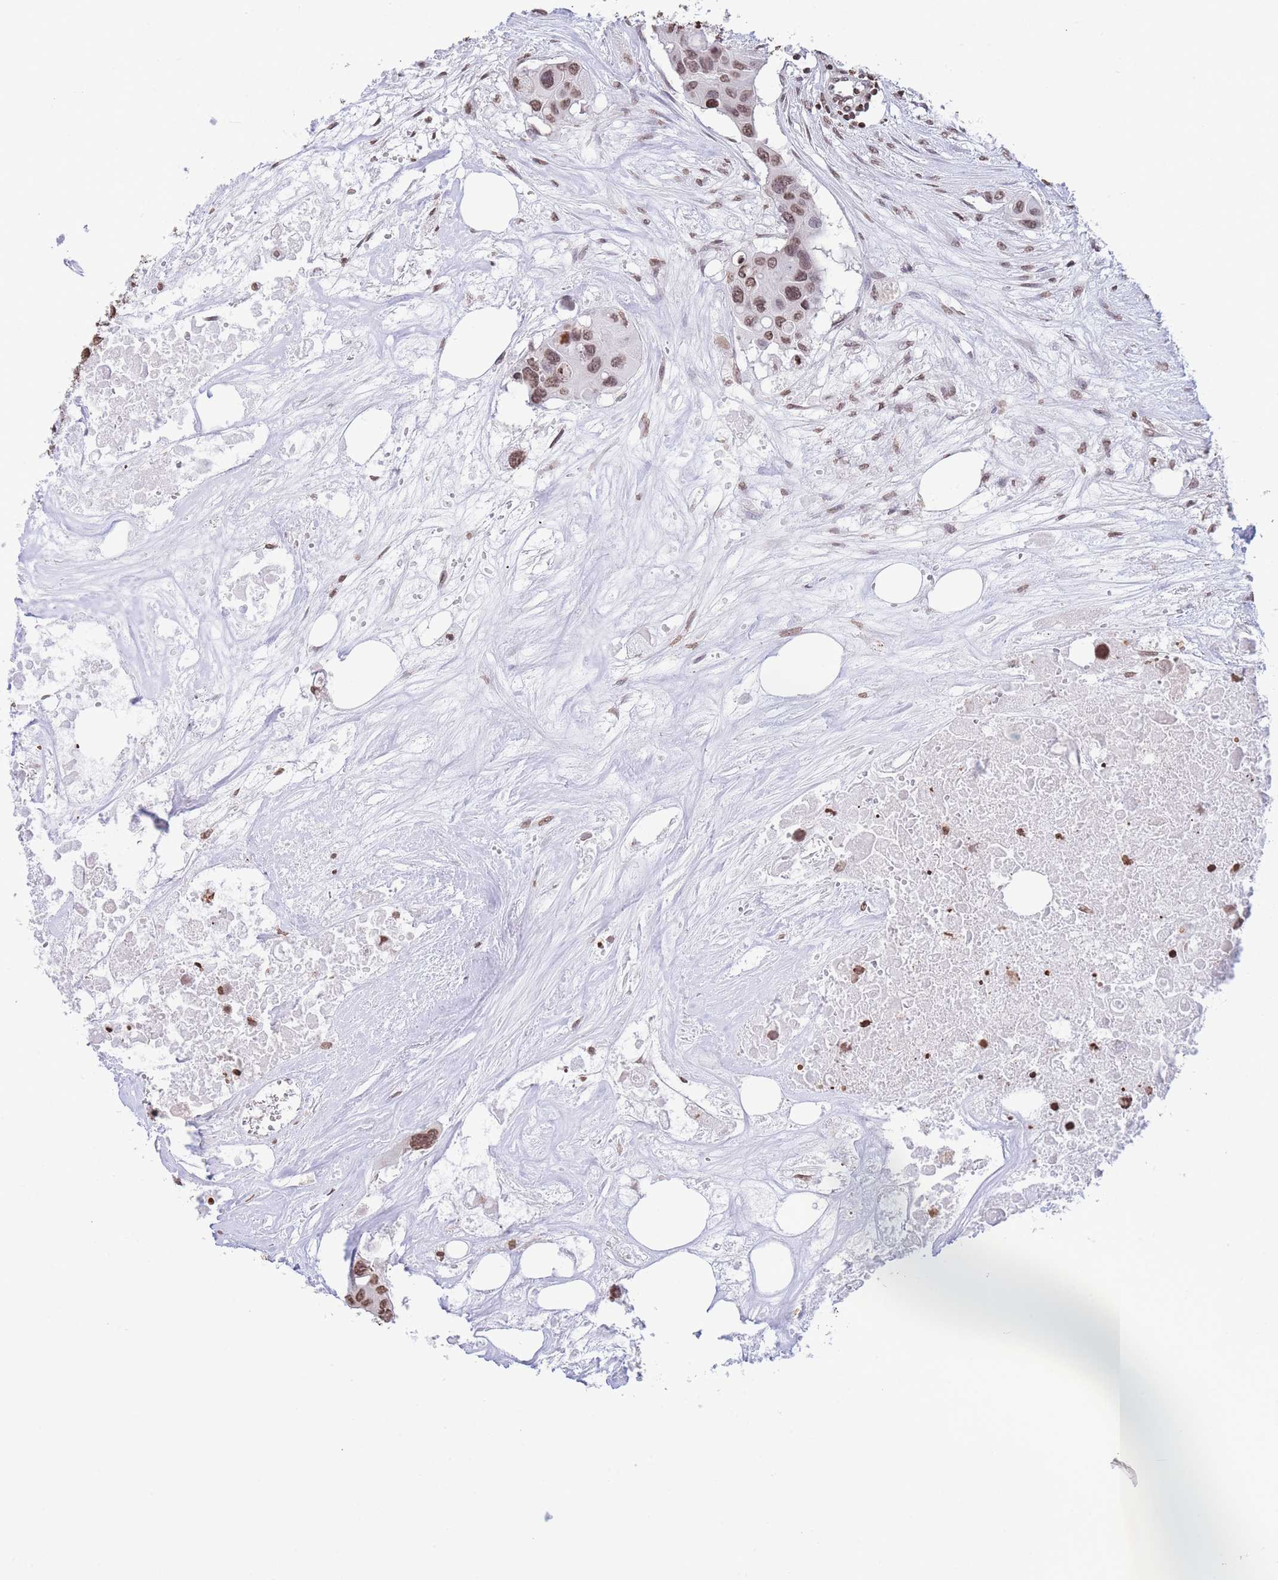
{"staining": {"intensity": "moderate", "quantity": ">75%", "location": "nuclear"}, "tissue": "colorectal cancer", "cell_type": "Tumor cells", "image_type": "cancer", "snomed": [{"axis": "morphology", "description": "Adenocarcinoma, NOS"}, {"axis": "topography", "description": "Colon"}], "caption": "Colorectal cancer stained with immunohistochemistry (IHC) reveals moderate nuclear expression in about >75% of tumor cells.", "gene": "H2BC11", "patient": {"sex": "male", "age": 77}}